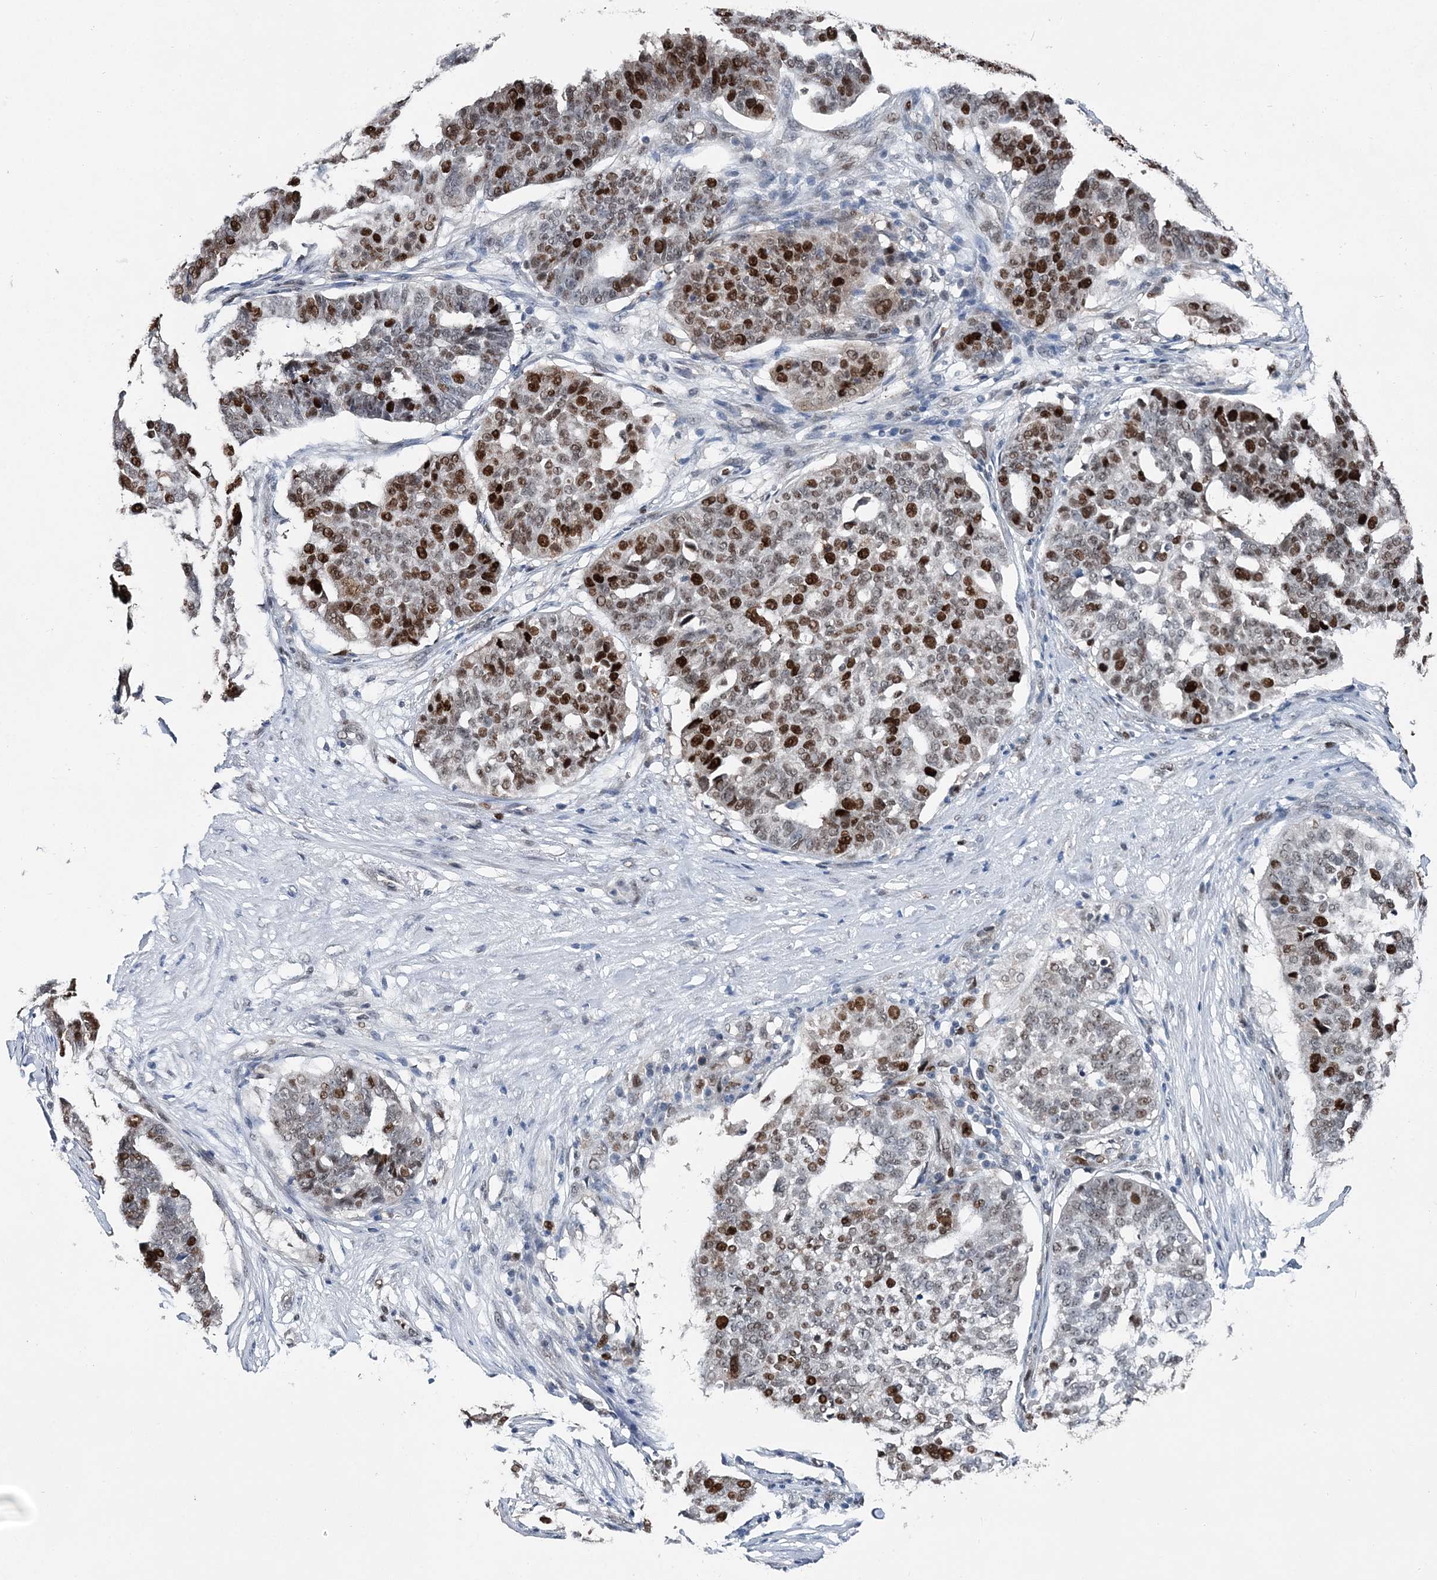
{"staining": {"intensity": "strong", "quantity": "25%-75%", "location": "nuclear"}, "tissue": "ovarian cancer", "cell_type": "Tumor cells", "image_type": "cancer", "snomed": [{"axis": "morphology", "description": "Cystadenocarcinoma, serous, NOS"}, {"axis": "topography", "description": "Ovary"}], "caption": "Tumor cells demonstrate high levels of strong nuclear staining in about 25%-75% of cells in serous cystadenocarcinoma (ovarian).", "gene": "HAT1", "patient": {"sex": "female", "age": 59}}